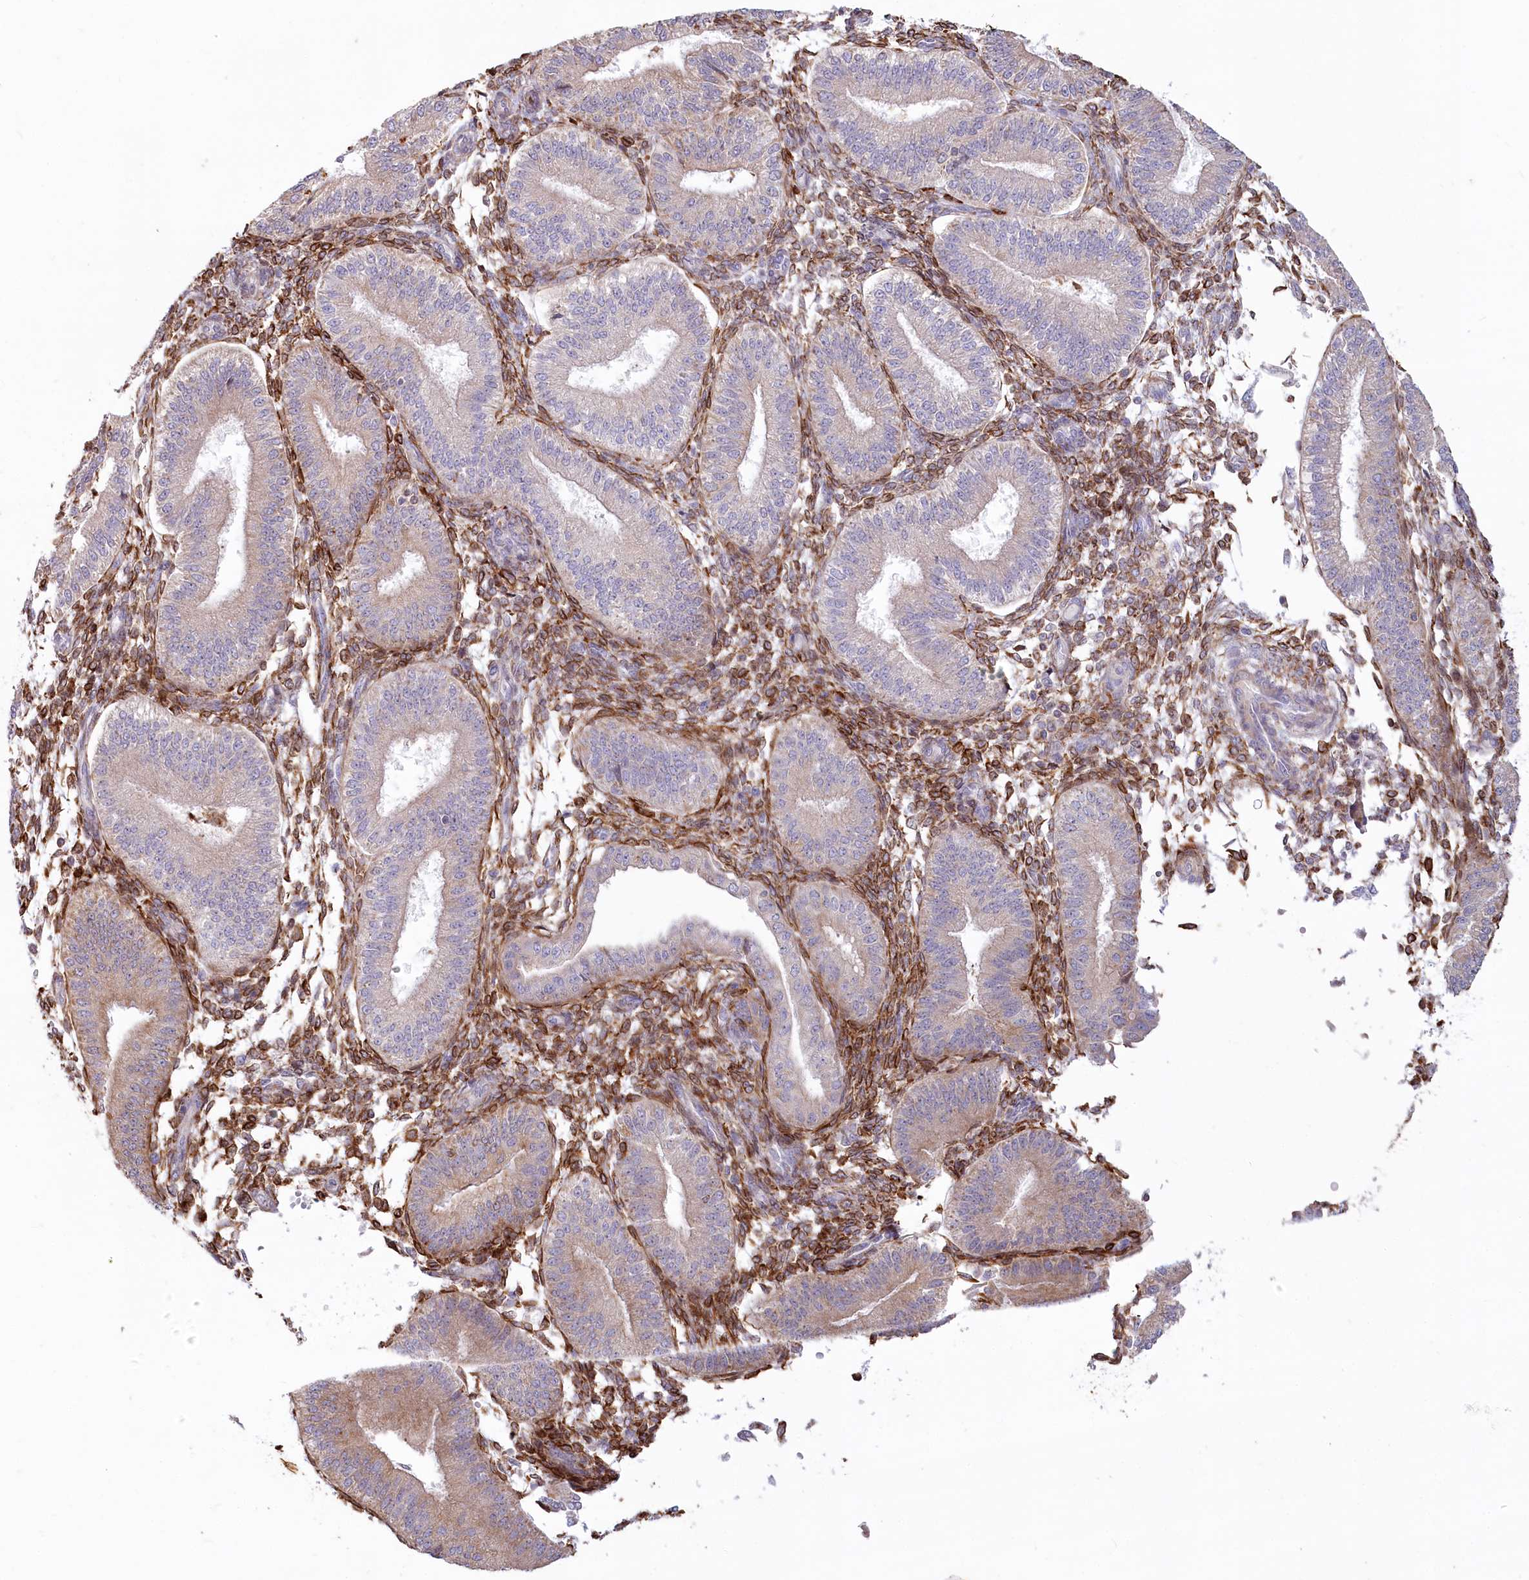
{"staining": {"intensity": "strong", "quantity": "<25%", "location": "cytoplasmic/membranous"}, "tissue": "endometrium", "cell_type": "Cells in endometrial stroma", "image_type": "normal", "snomed": [{"axis": "morphology", "description": "Normal tissue, NOS"}, {"axis": "topography", "description": "Endometrium"}], "caption": "About <25% of cells in endometrial stroma in unremarkable human endometrium reveal strong cytoplasmic/membranous protein expression as visualized by brown immunohistochemical staining.", "gene": "MTG1", "patient": {"sex": "female", "age": 39}}